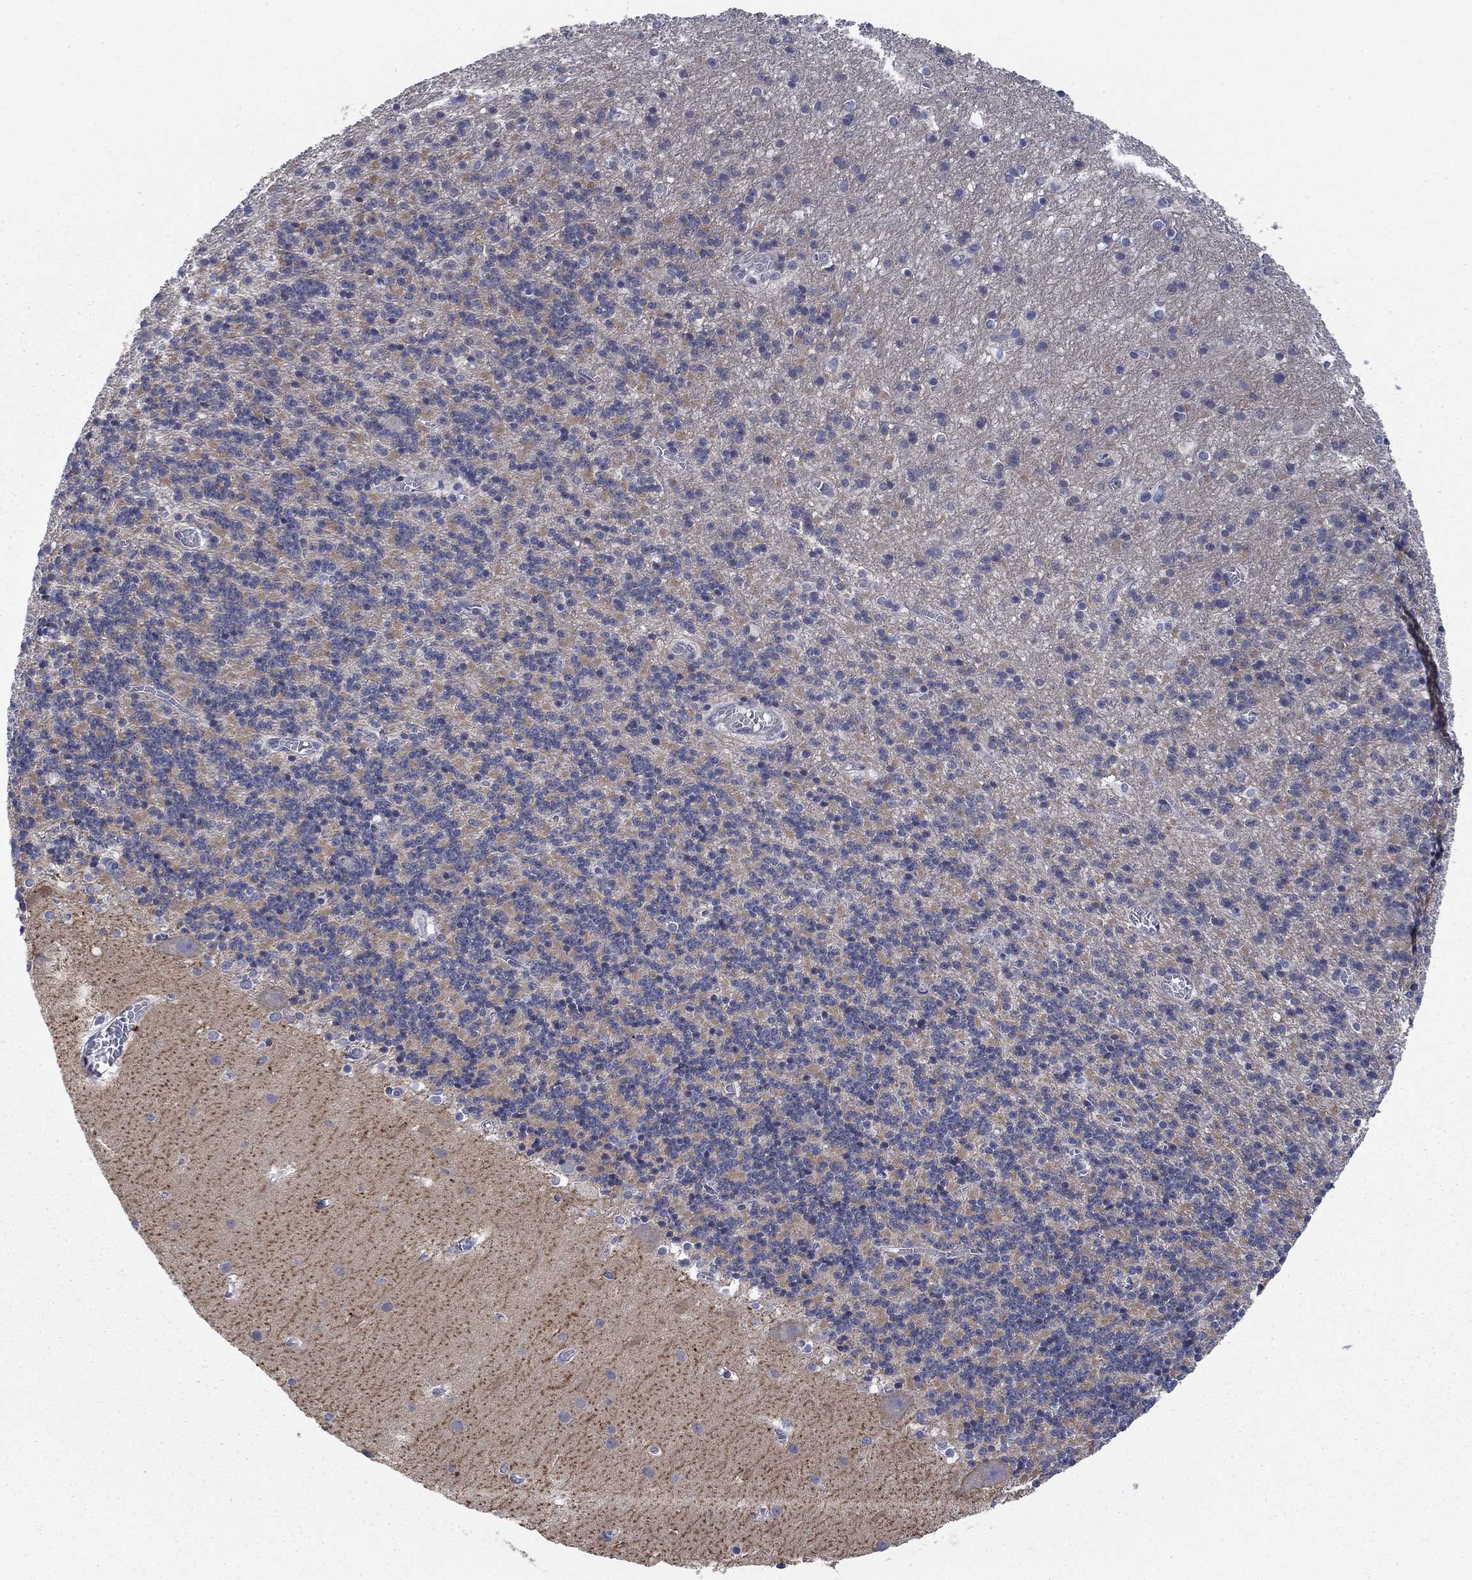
{"staining": {"intensity": "negative", "quantity": "none", "location": "none"}, "tissue": "cerebellum", "cell_type": "Cells in granular layer", "image_type": "normal", "snomed": [{"axis": "morphology", "description": "Normal tissue, NOS"}, {"axis": "topography", "description": "Cerebellum"}], "caption": "This is an immunohistochemistry (IHC) photomicrograph of benign cerebellum. There is no staining in cells in granular layer.", "gene": "KIF15", "patient": {"sex": "male", "age": 70}}